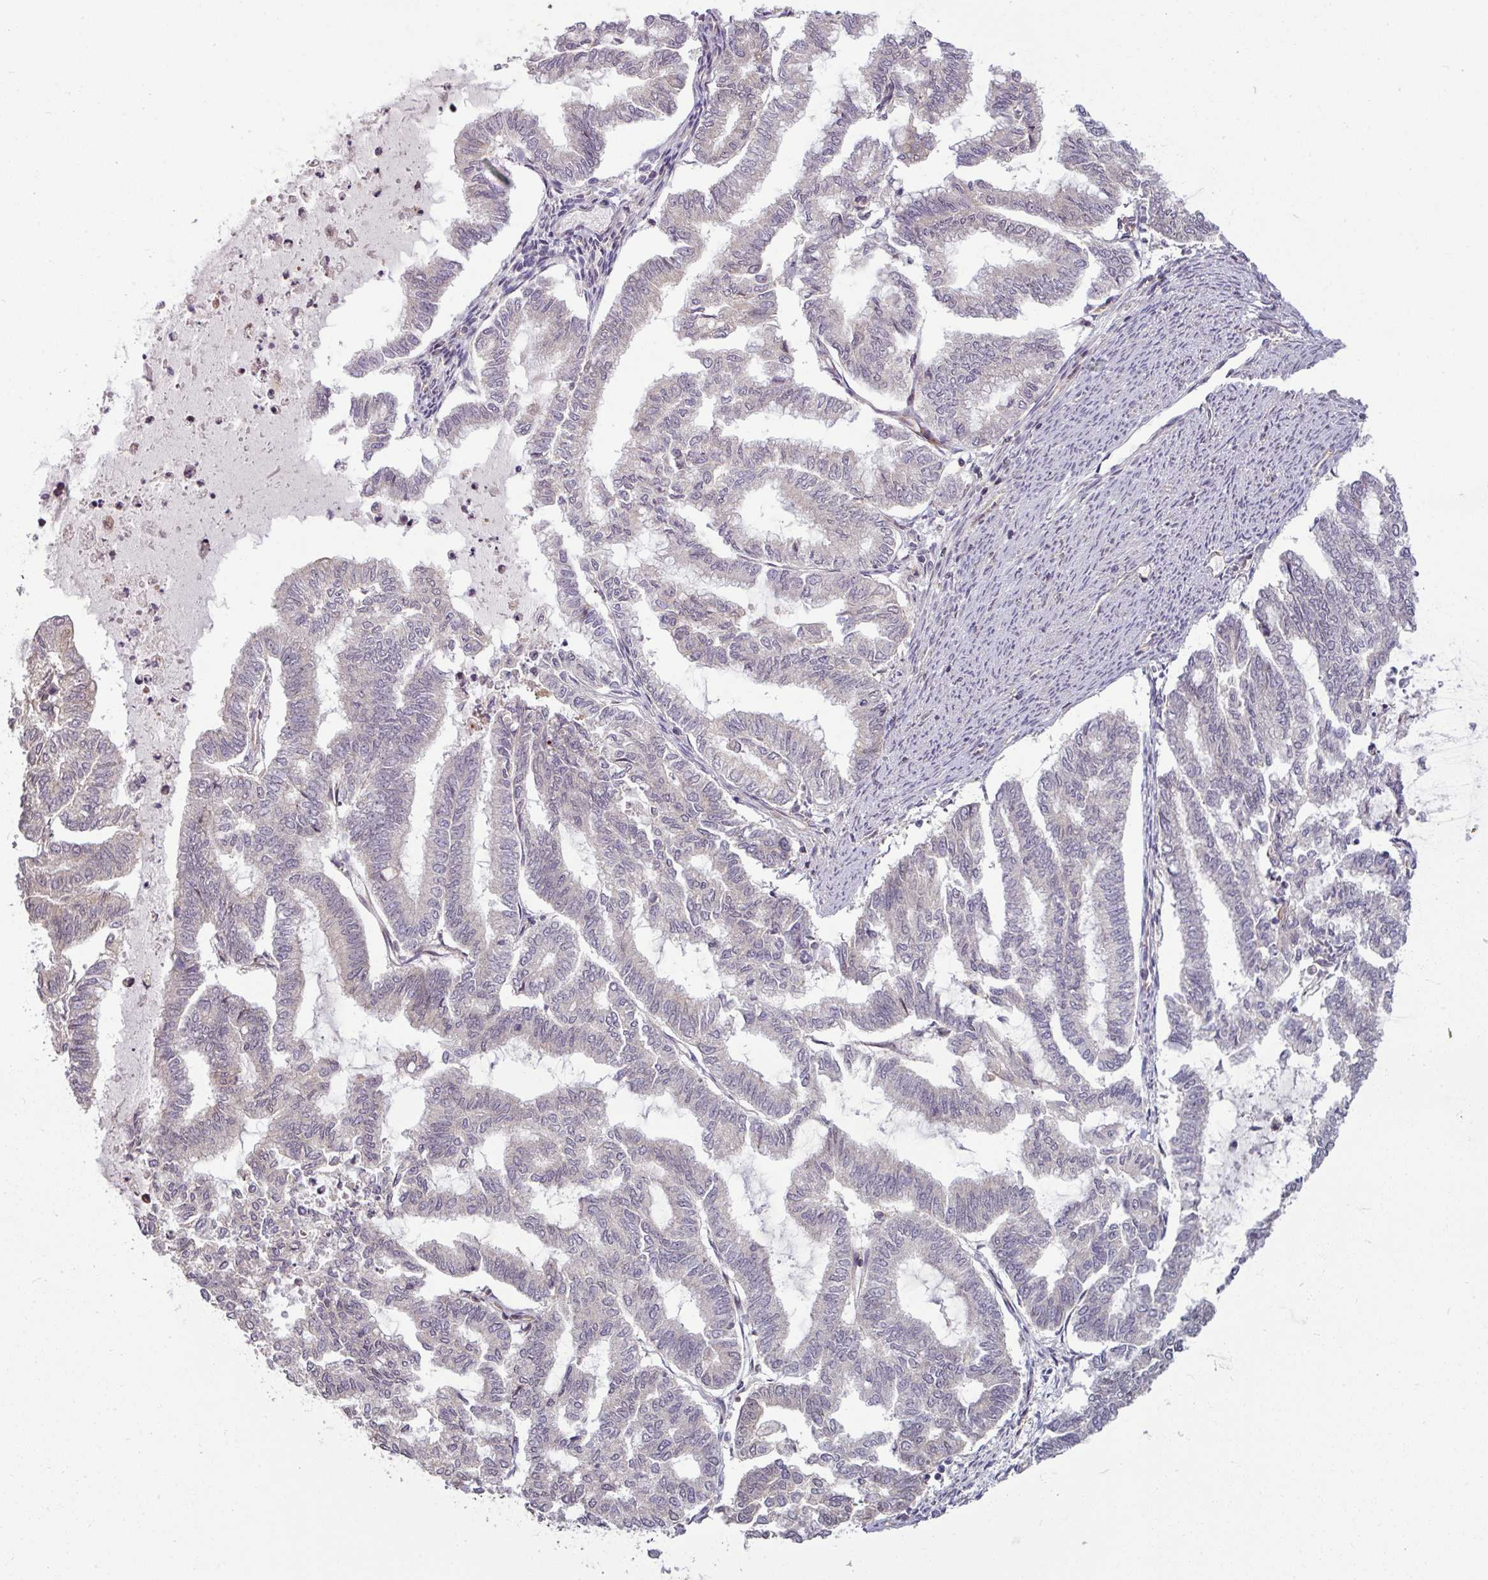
{"staining": {"intensity": "negative", "quantity": "none", "location": "none"}, "tissue": "endometrial cancer", "cell_type": "Tumor cells", "image_type": "cancer", "snomed": [{"axis": "morphology", "description": "Adenocarcinoma, NOS"}, {"axis": "topography", "description": "Endometrium"}], "caption": "DAB (3,3'-diaminobenzidine) immunohistochemical staining of human endometrial cancer (adenocarcinoma) displays no significant positivity in tumor cells.", "gene": "TUSC3", "patient": {"sex": "female", "age": 79}}